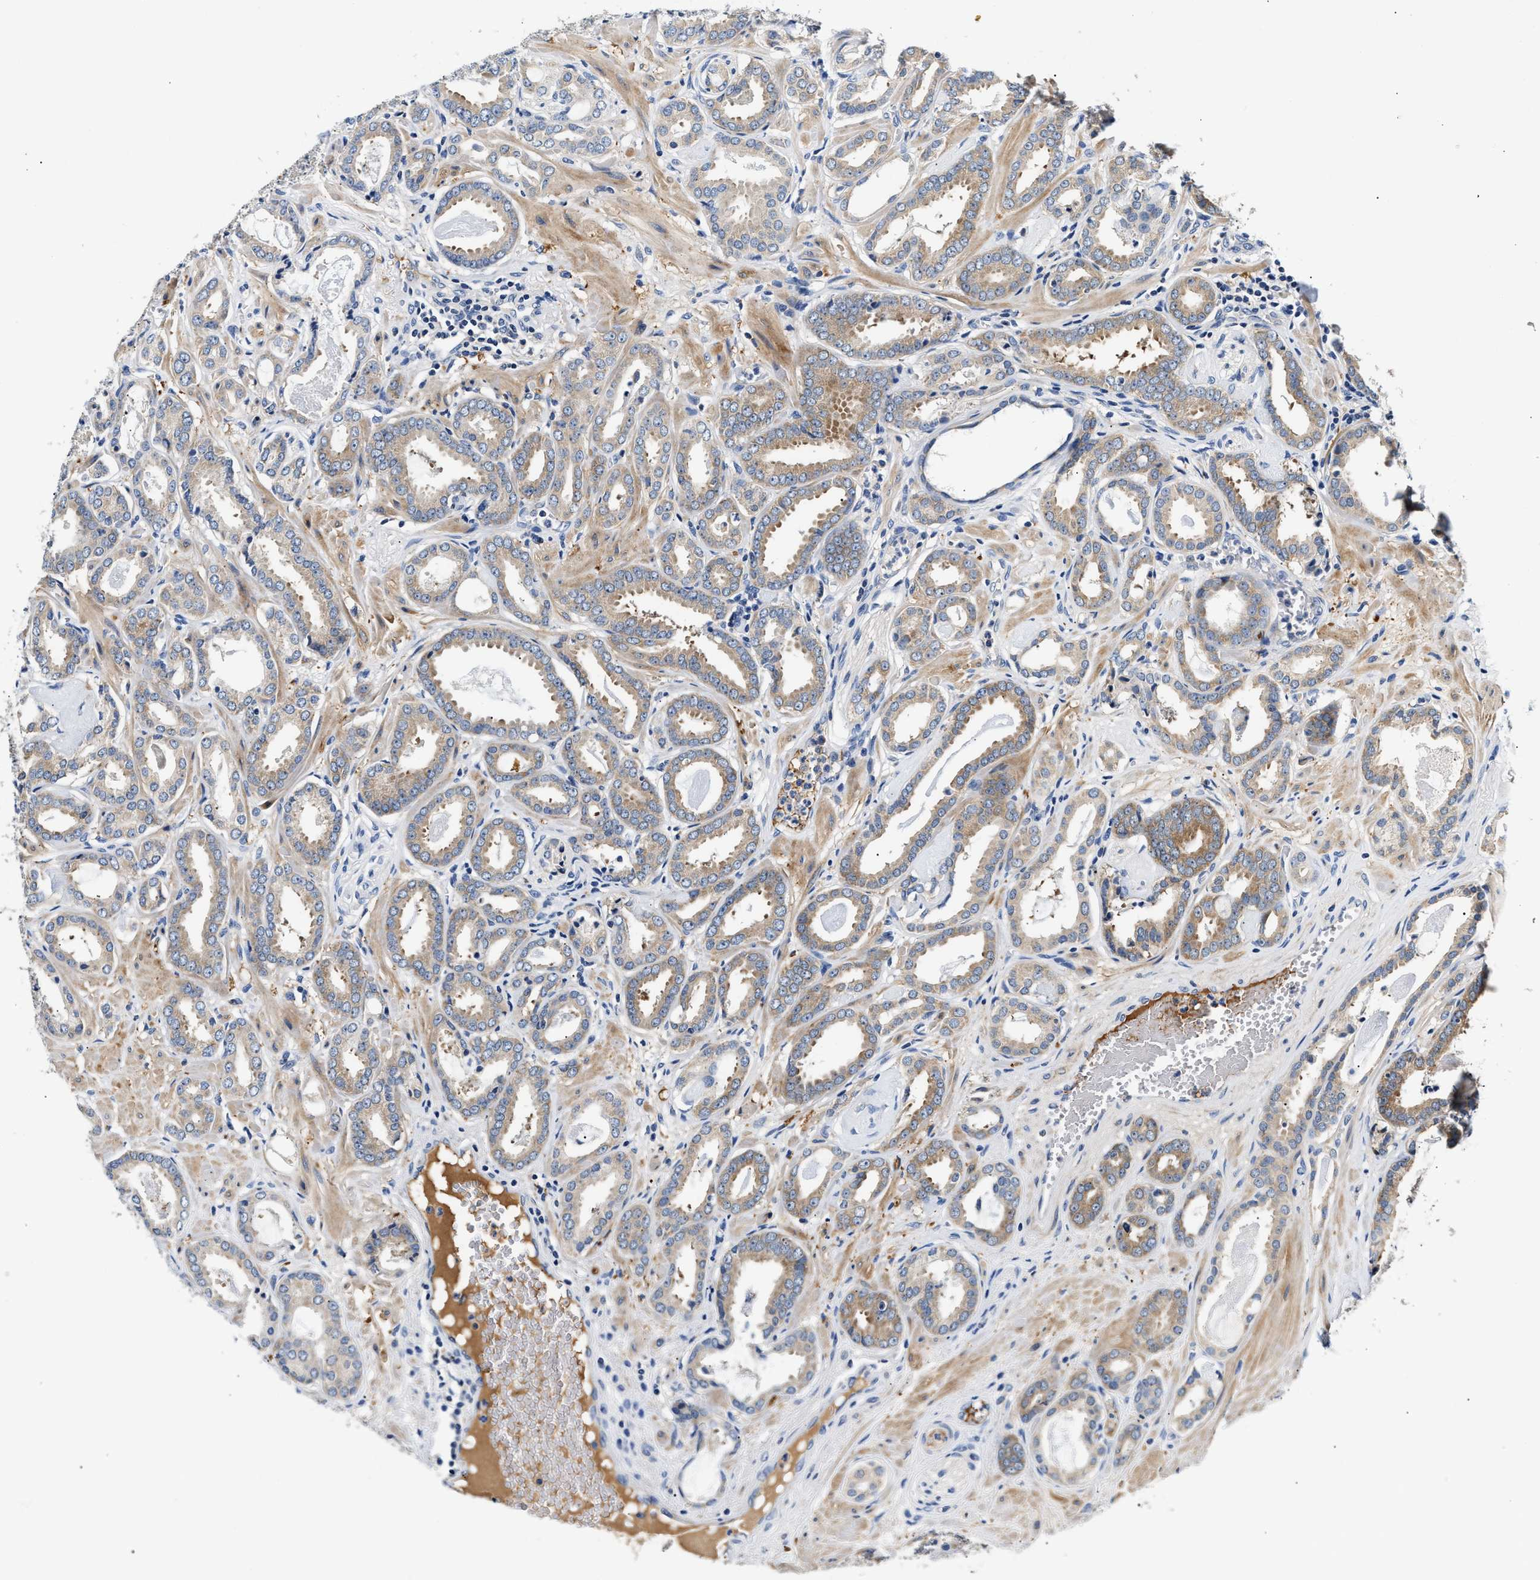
{"staining": {"intensity": "weak", "quantity": "<25%", "location": "cytoplasmic/membranous"}, "tissue": "prostate cancer", "cell_type": "Tumor cells", "image_type": "cancer", "snomed": [{"axis": "morphology", "description": "Adenocarcinoma, Low grade"}, {"axis": "topography", "description": "Prostate"}], "caption": "An IHC histopathology image of prostate cancer (low-grade adenocarcinoma) is shown. There is no staining in tumor cells of prostate cancer (low-grade adenocarcinoma).", "gene": "TUT7", "patient": {"sex": "male", "age": 53}}